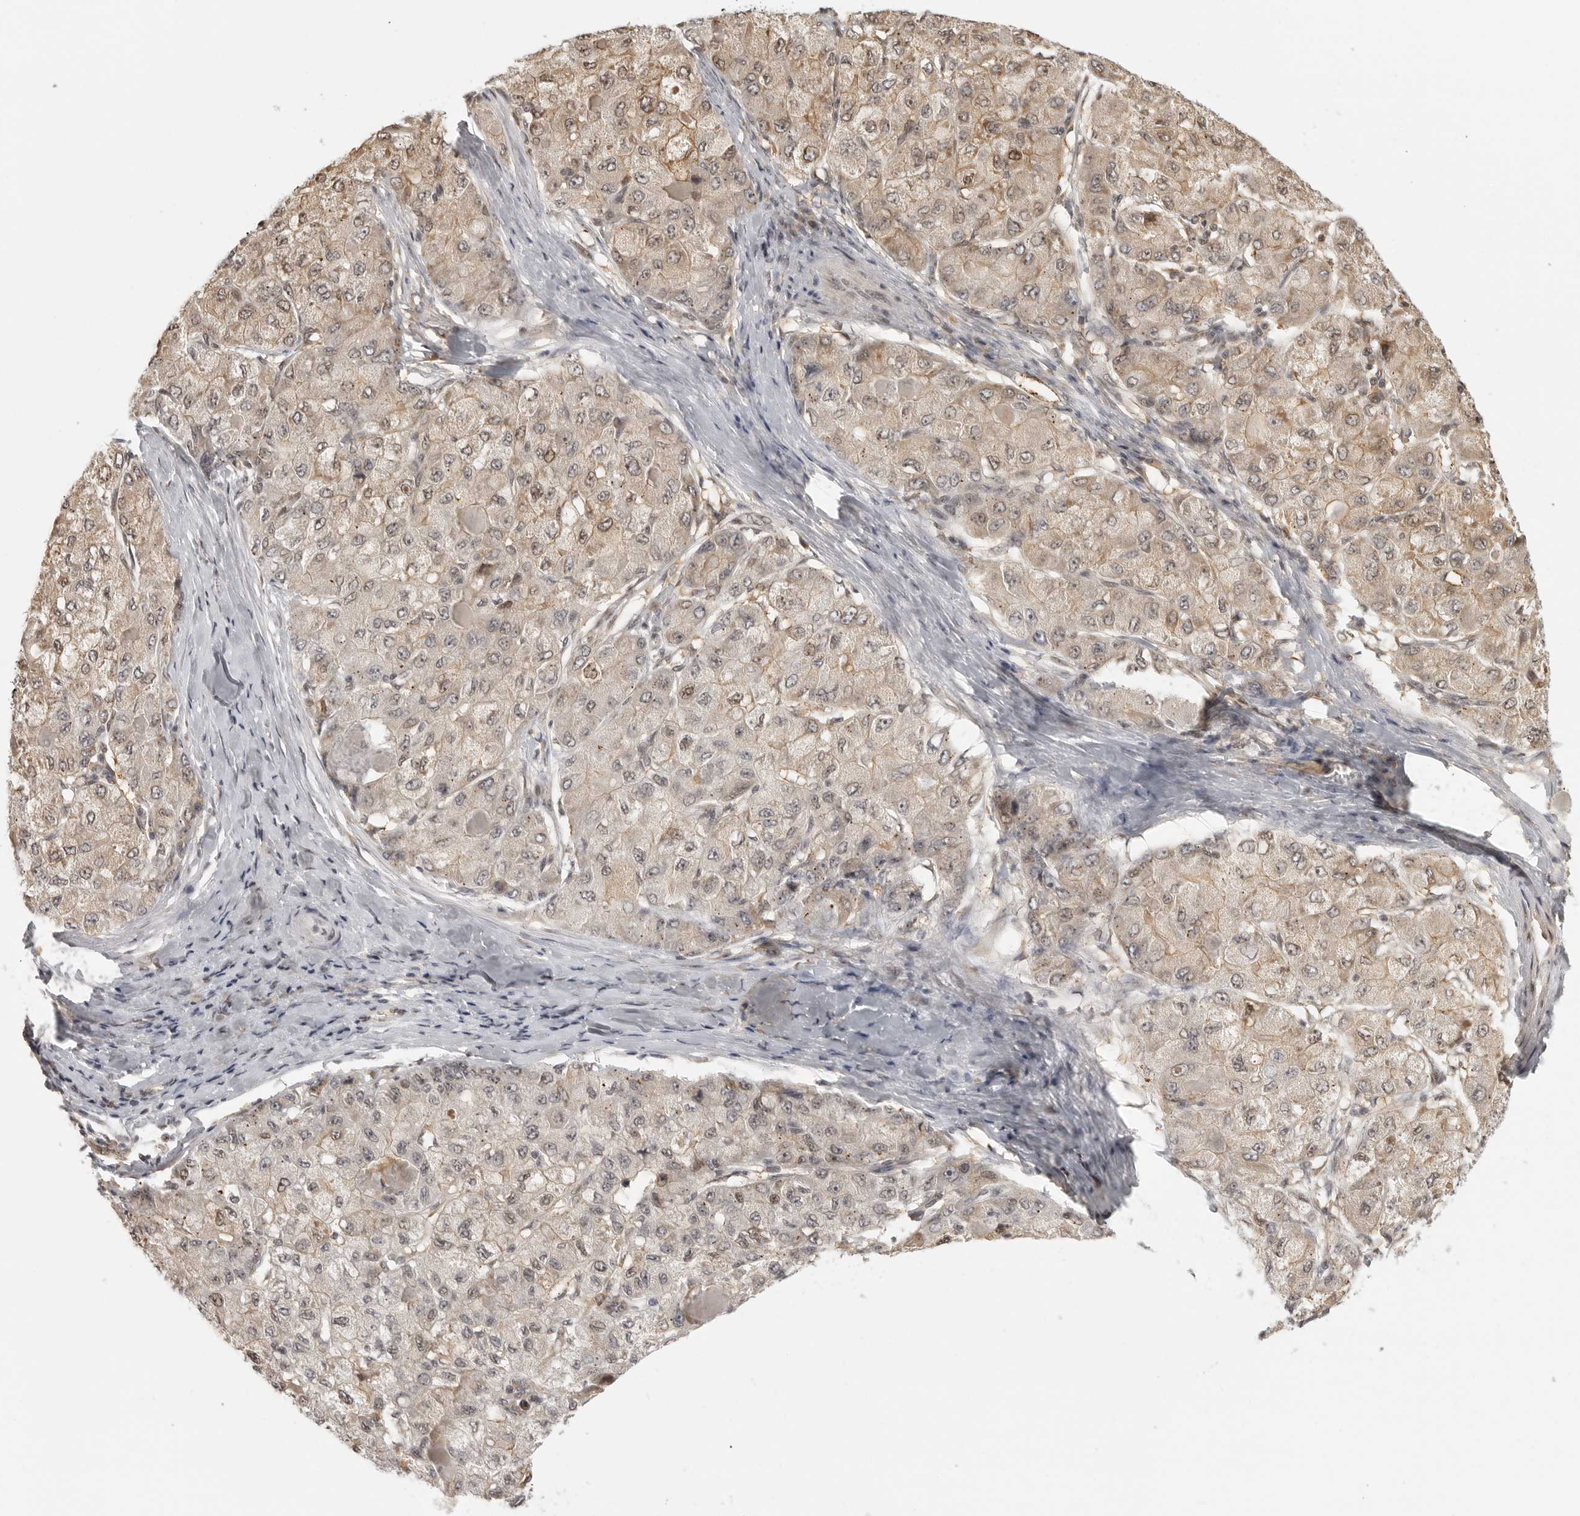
{"staining": {"intensity": "weak", "quantity": "25%-75%", "location": "cytoplasmic/membranous"}, "tissue": "liver cancer", "cell_type": "Tumor cells", "image_type": "cancer", "snomed": [{"axis": "morphology", "description": "Carcinoma, Hepatocellular, NOS"}, {"axis": "topography", "description": "Liver"}], "caption": "Immunohistochemical staining of liver cancer (hepatocellular carcinoma) displays low levels of weak cytoplasmic/membranous protein staining in approximately 25%-75% of tumor cells.", "gene": "ISG20L2", "patient": {"sex": "male", "age": 80}}